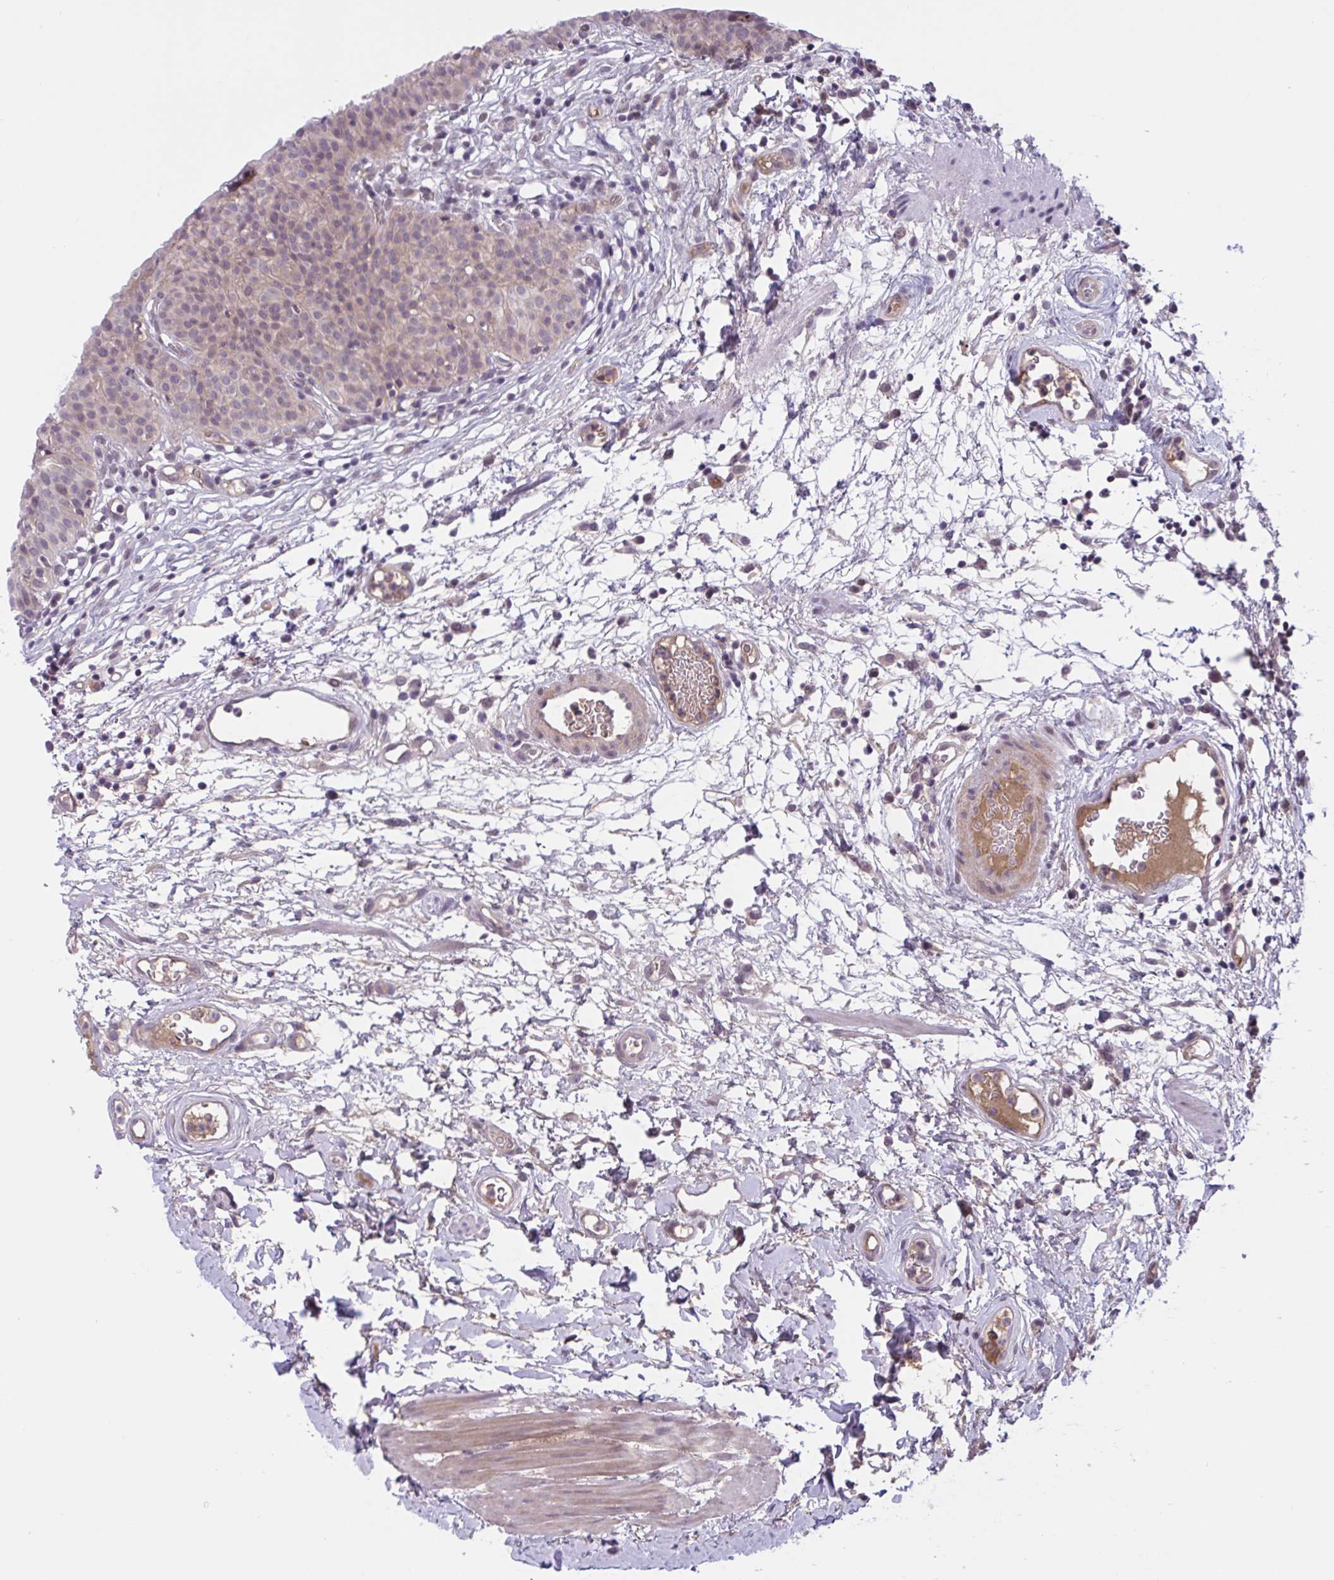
{"staining": {"intensity": "negative", "quantity": "none", "location": "none"}, "tissue": "urinary bladder", "cell_type": "Urothelial cells", "image_type": "normal", "snomed": [{"axis": "morphology", "description": "Normal tissue, NOS"}, {"axis": "morphology", "description": "Inflammation, NOS"}, {"axis": "topography", "description": "Urinary bladder"}], "caption": "Urothelial cells are negative for brown protein staining in unremarkable urinary bladder.", "gene": "TTC7B", "patient": {"sex": "male", "age": 57}}